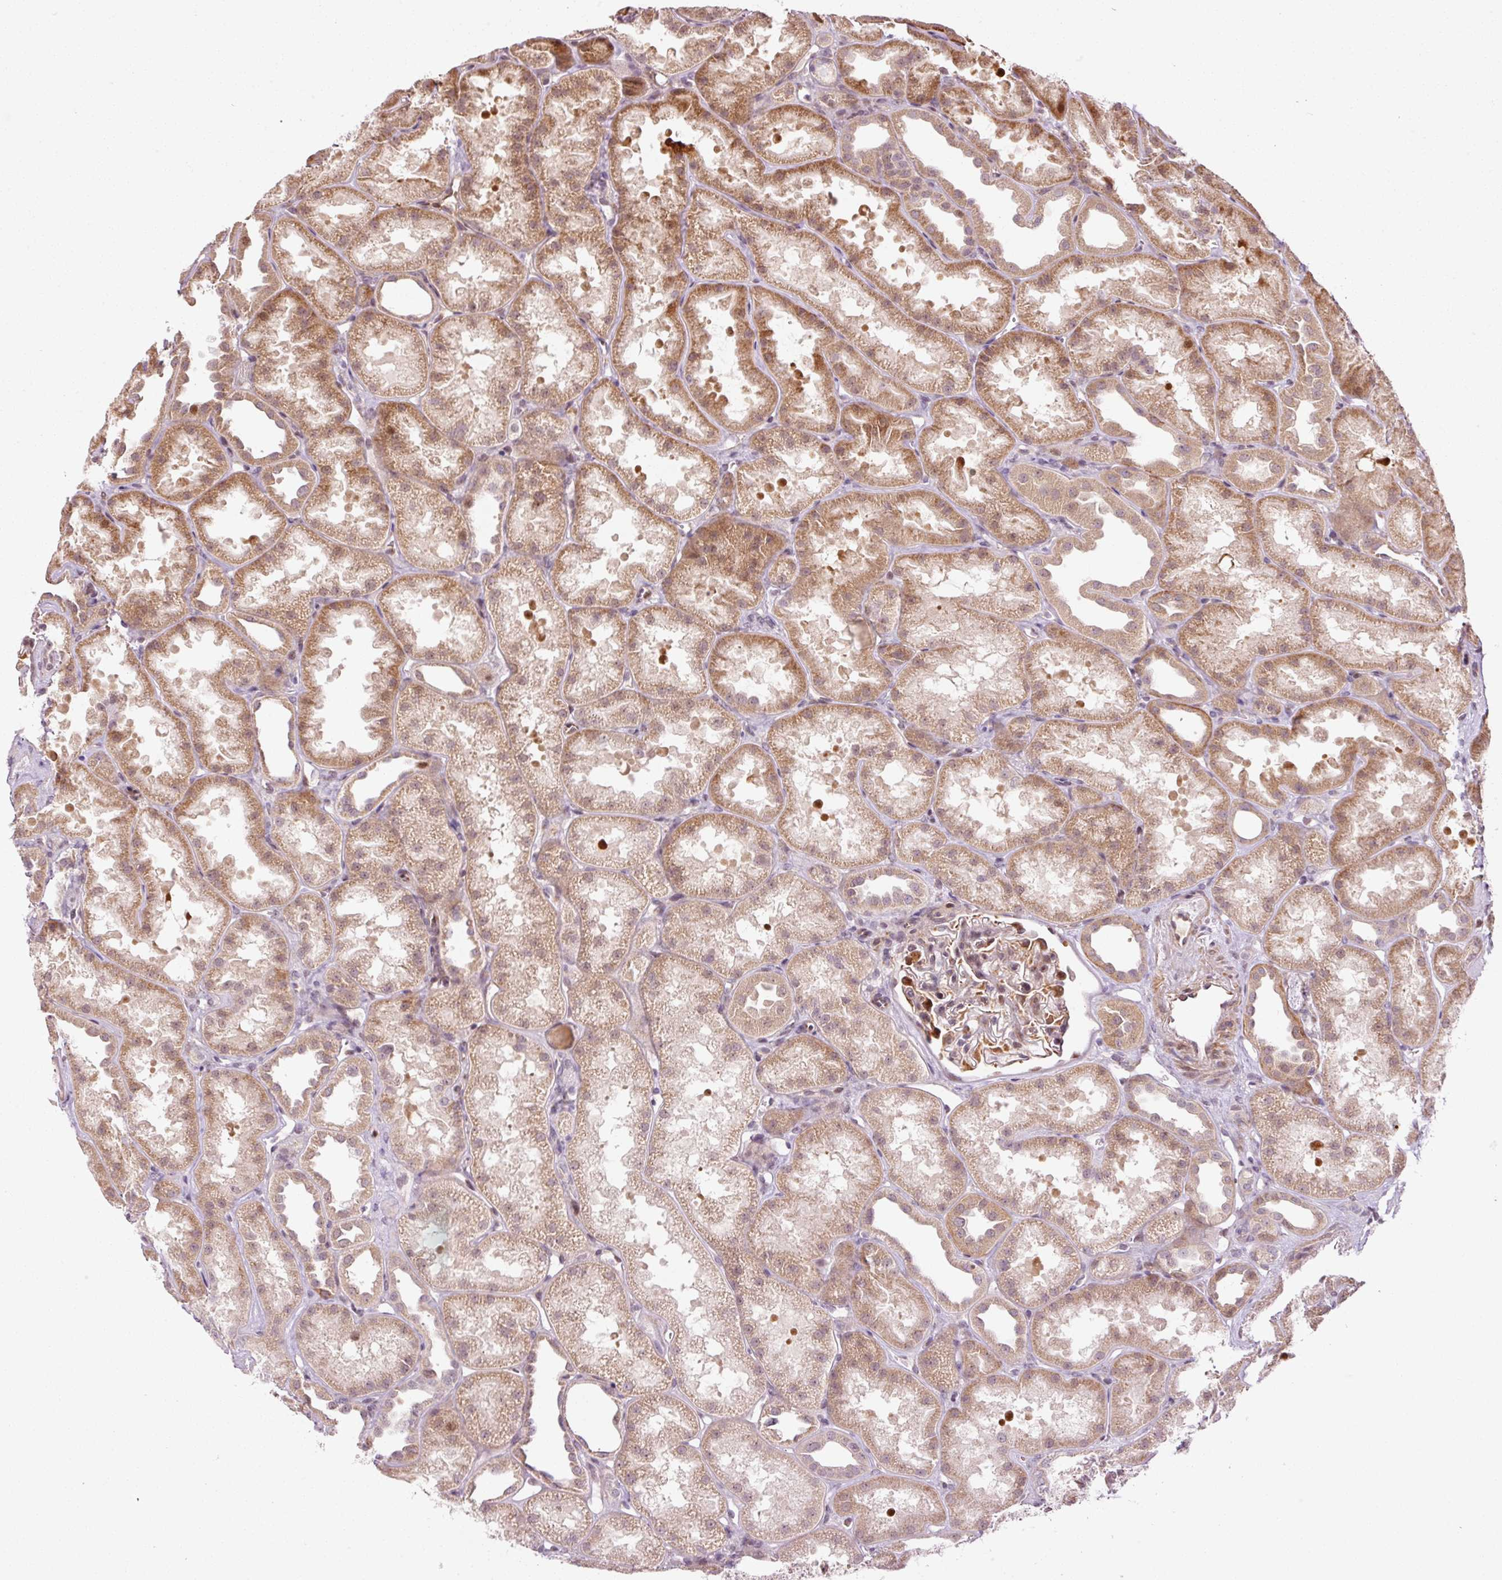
{"staining": {"intensity": "moderate", "quantity": "25%-75%", "location": "cytoplasmic/membranous,nuclear"}, "tissue": "kidney", "cell_type": "Cells in glomeruli", "image_type": "normal", "snomed": [{"axis": "morphology", "description": "Normal tissue, NOS"}, {"axis": "topography", "description": "Kidney"}], "caption": "Protein staining displays moderate cytoplasmic/membranous,nuclear positivity in approximately 25%-75% of cells in glomeruli in normal kidney.", "gene": "ANKRD20A1", "patient": {"sex": "male", "age": 61}}